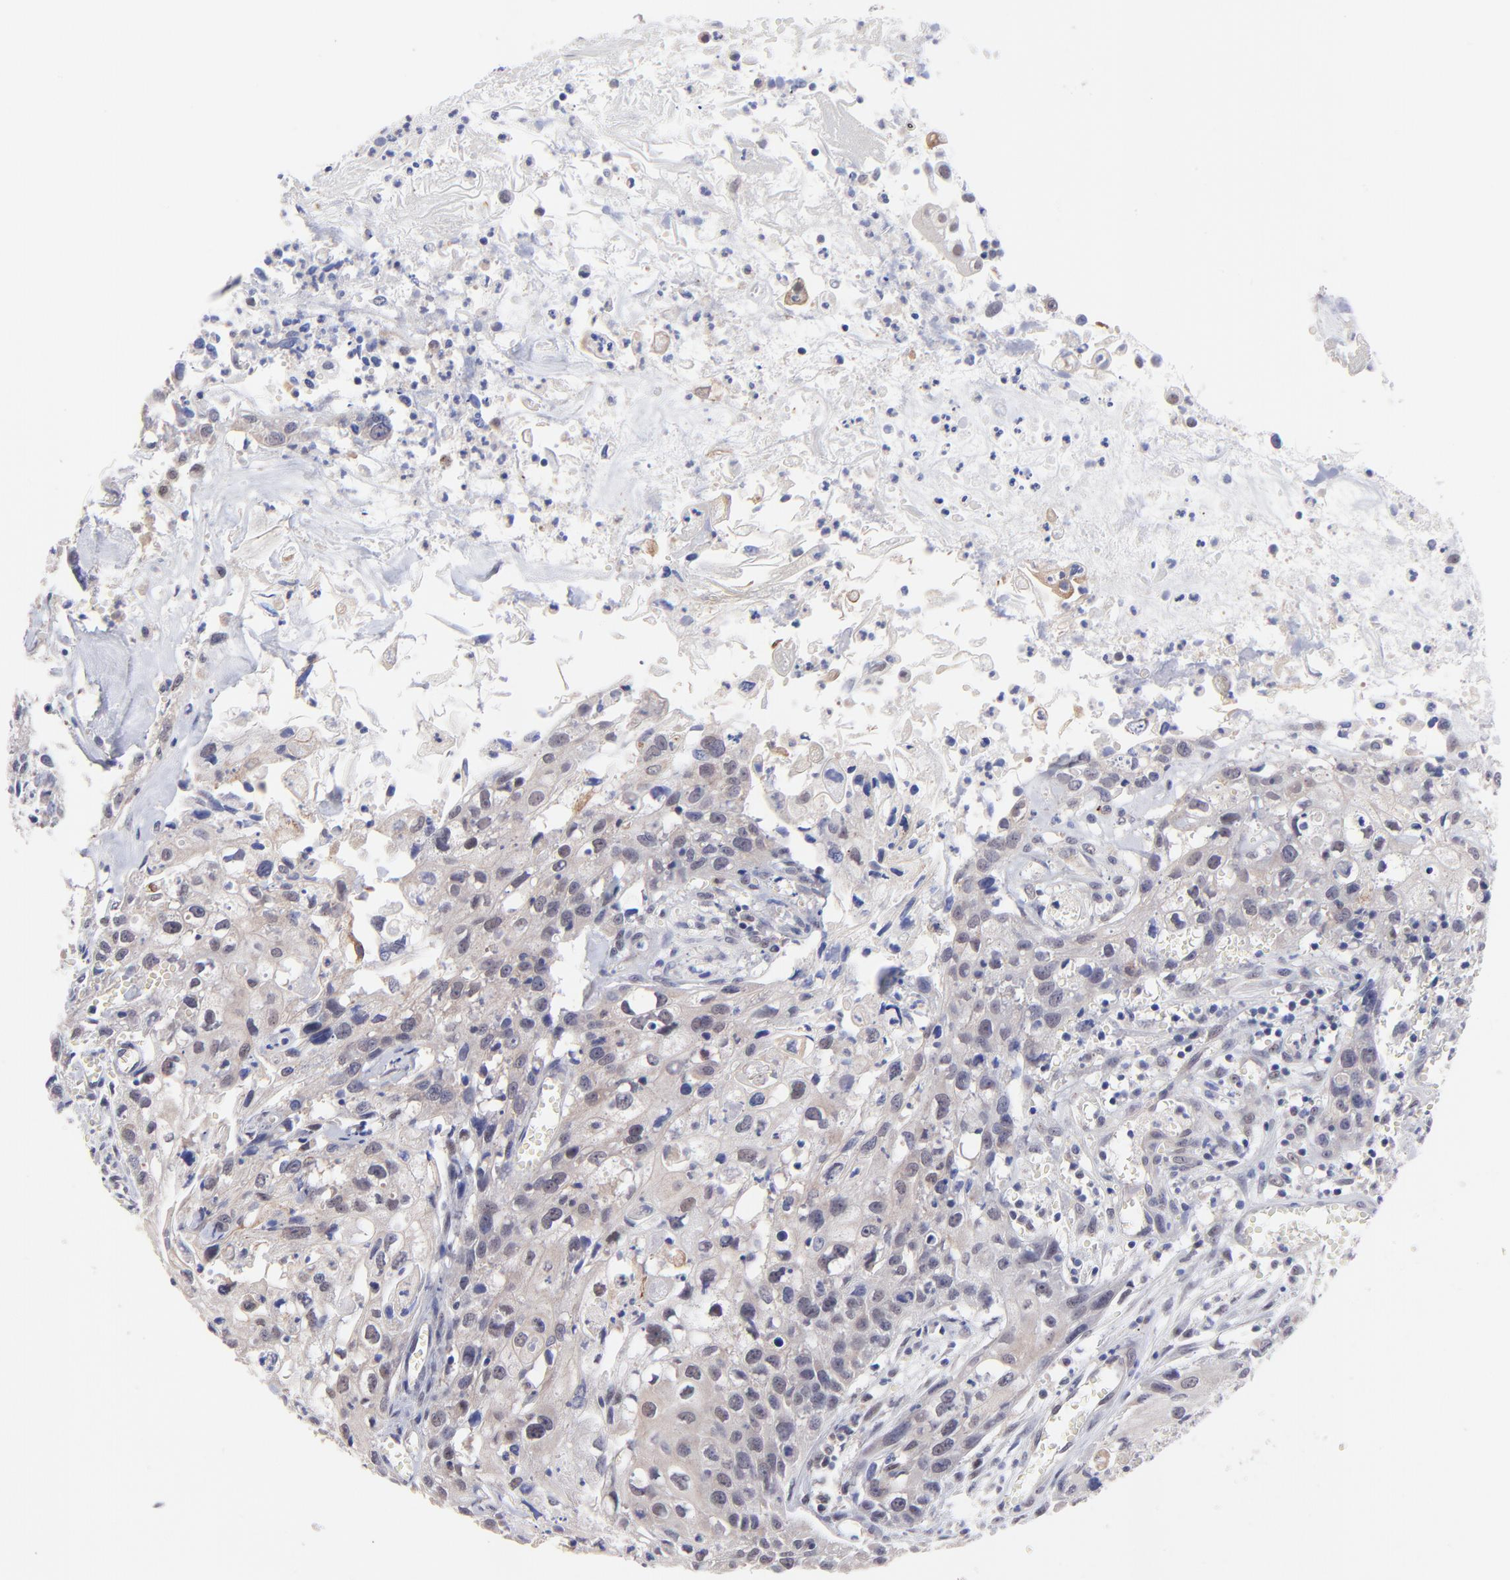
{"staining": {"intensity": "weak", "quantity": ">75%", "location": "cytoplasmic/membranous"}, "tissue": "urothelial cancer", "cell_type": "Tumor cells", "image_type": "cancer", "snomed": [{"axis": "morphology", "description": "Urothelial carcinoma, High grade"}, {"axis": "topography", "description": "Urinary bladder"}], "caption": "Human high-grade urothelial carcinoma stained for a protein (brown) shows weak cytoplasmic/membranous positive expression in about >75% of tumor cells.", "gene": "ZNF747", "patient": {"sex": "male", "age": 54}}